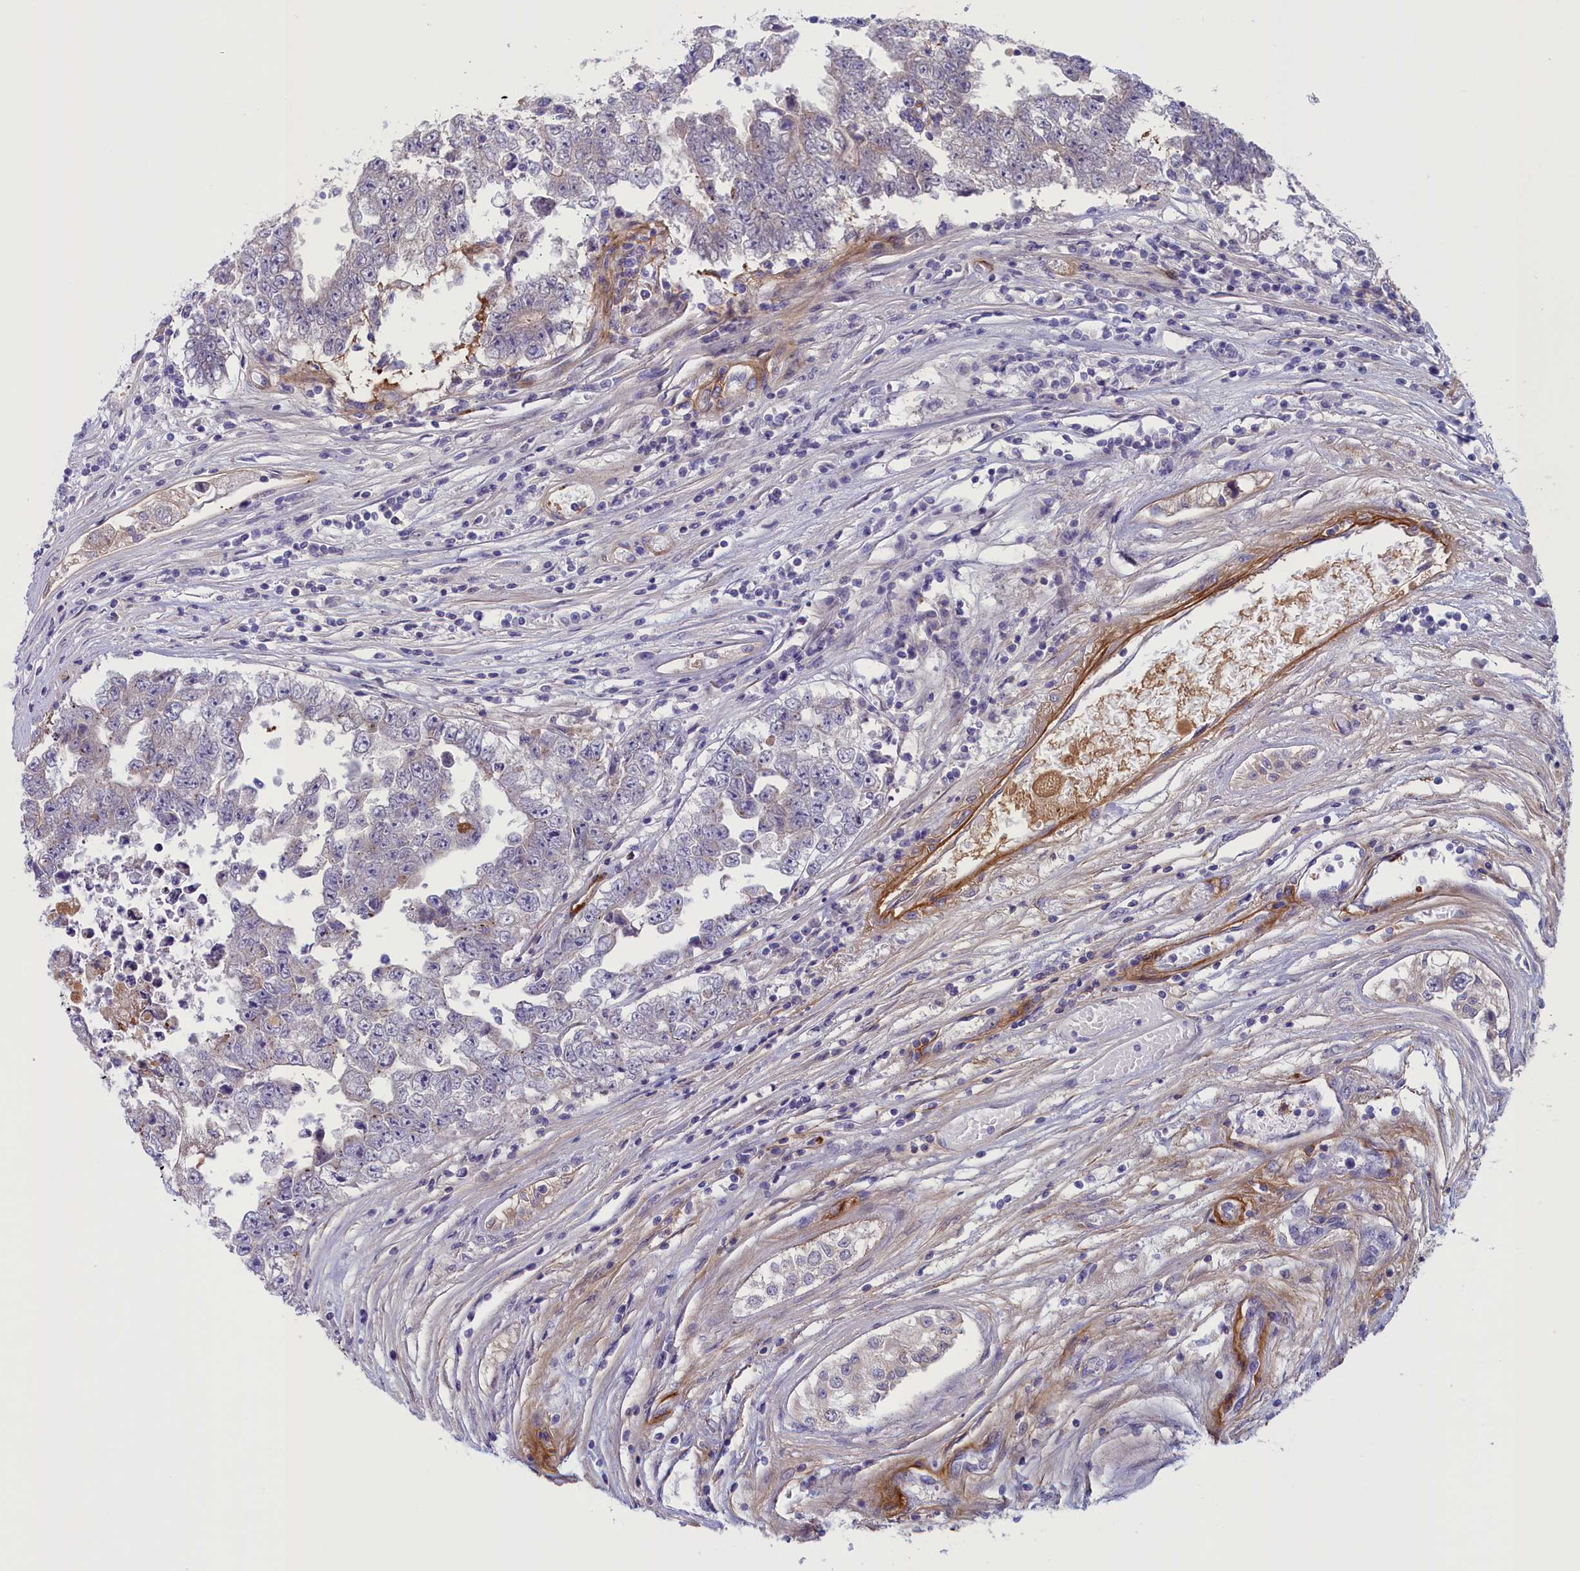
{"staining": {"intensity": "negative", "quantity": "none", "location": "none"}, "tissue": "testis cancer", "cell_type": "Tumor cells", "image_type": "cancer", "snomed": [{"axis": "morphology", "description": "Carcinoma, Embryonal, NOS"}, {"axis": "topography", "description": "Testis"}], "caption": "Tumor cells are negative for protein expression in human testis embryonal carcinoma. (DAB (3,3'-diaminobenzidine) IHC, high magnification).", "gene": "LOXL1", "patient": {"sex": "male", "age": 25}}